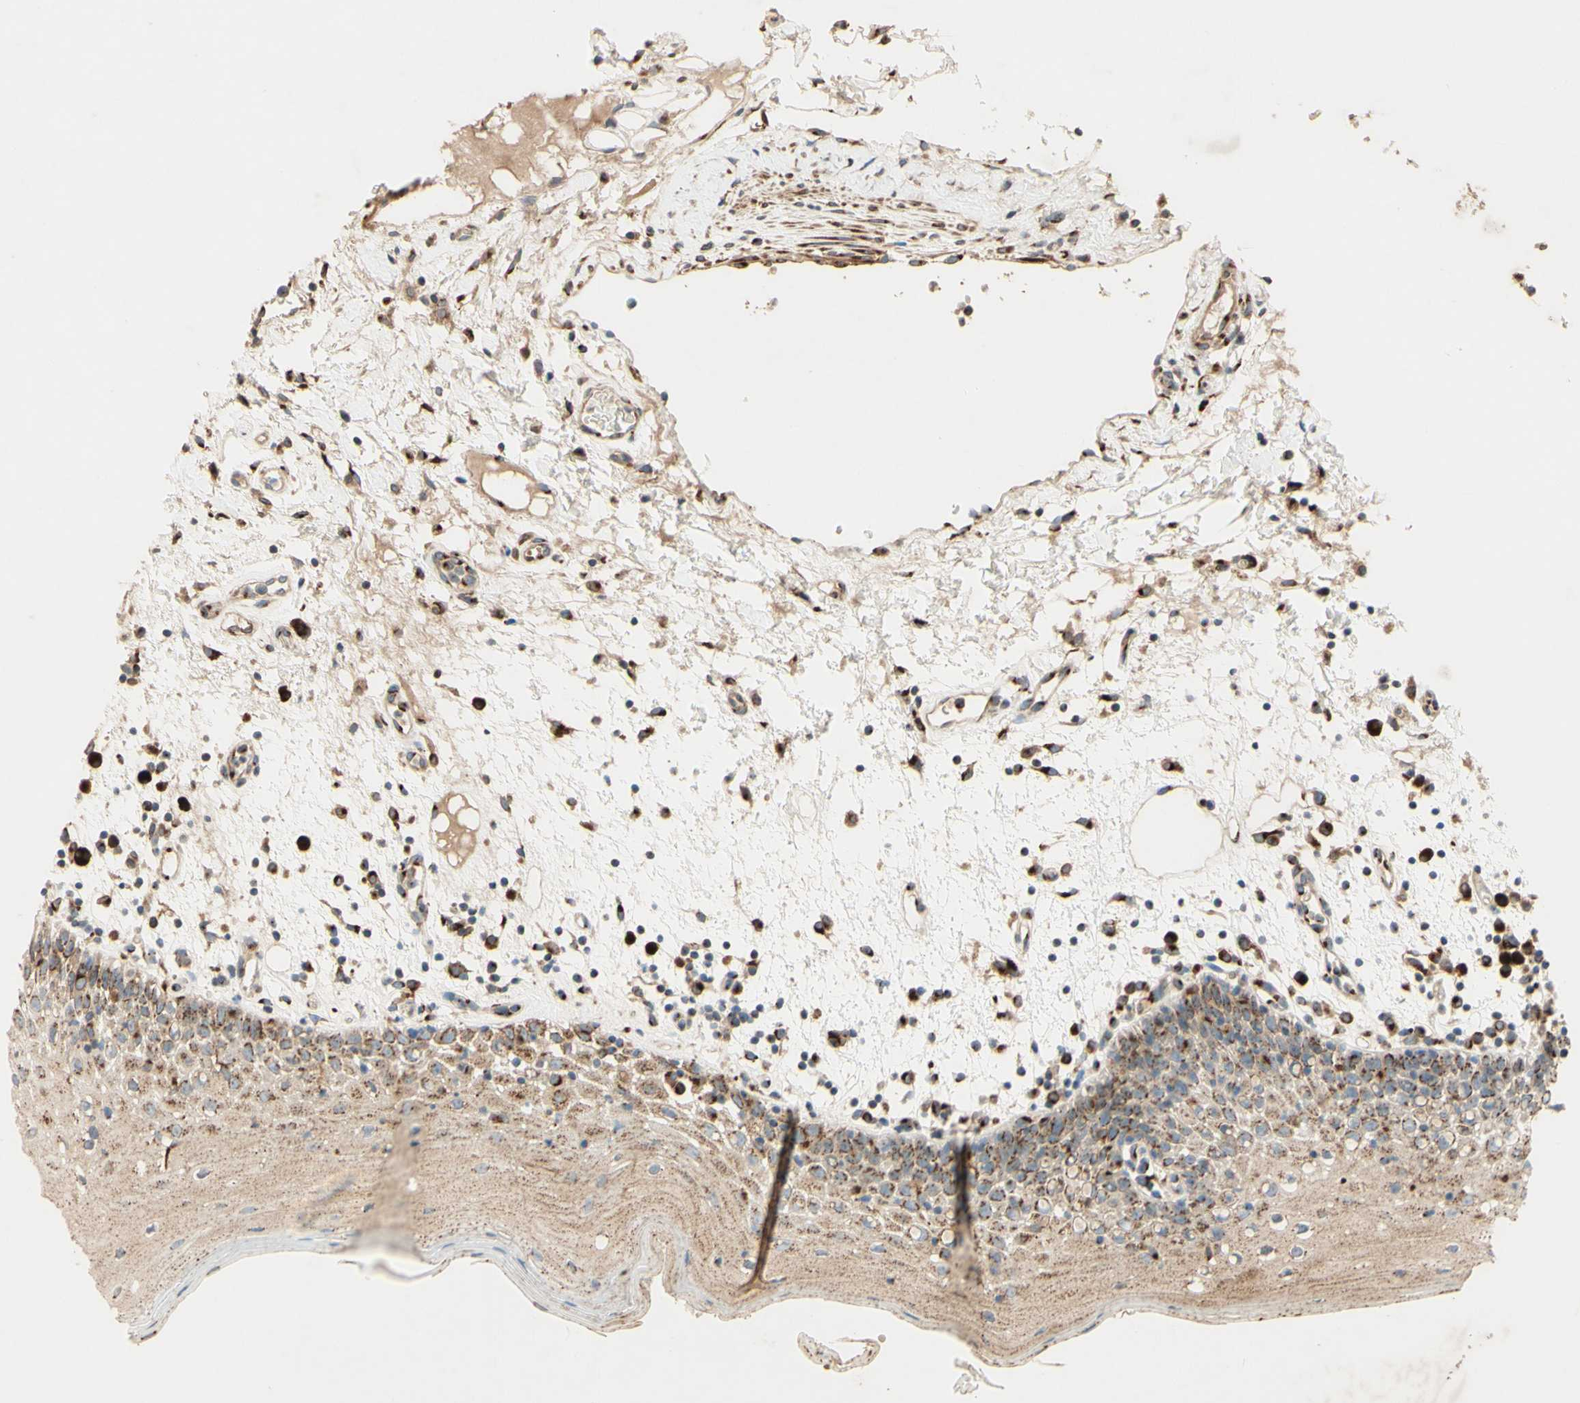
{"staining": {"intensity": "moderate", "quantity": "25%-75%", "location": "cytoplasmic/membranous"}, "tissue": "oral mucosa", "cell_type": "Squamous epithelial cells", "image_type": "normal", "snomed": [{"axis": "morphology", "description": "Normal tissue, NOS"}, {"axis": "morphology", "description": "Squamous cell carcinoma, NOS"}, {"axis": "topography", "description": "Skeletal muscle"}, {"axis": "topography", "description": "Oral tissue"}], "caption": "Immunohistochemical staining of normal human oral mucosa shows medium levels of moderate cytoplasmic/membranous expression in about 25%-75% of squamous epithelial cells. Using DAB (brown) and hematoxylin (blue) stains, captured at high magnification using brightfield microscopy.", "gene": "PTPRU", "patient": {"sex": "male", "age": 71}}